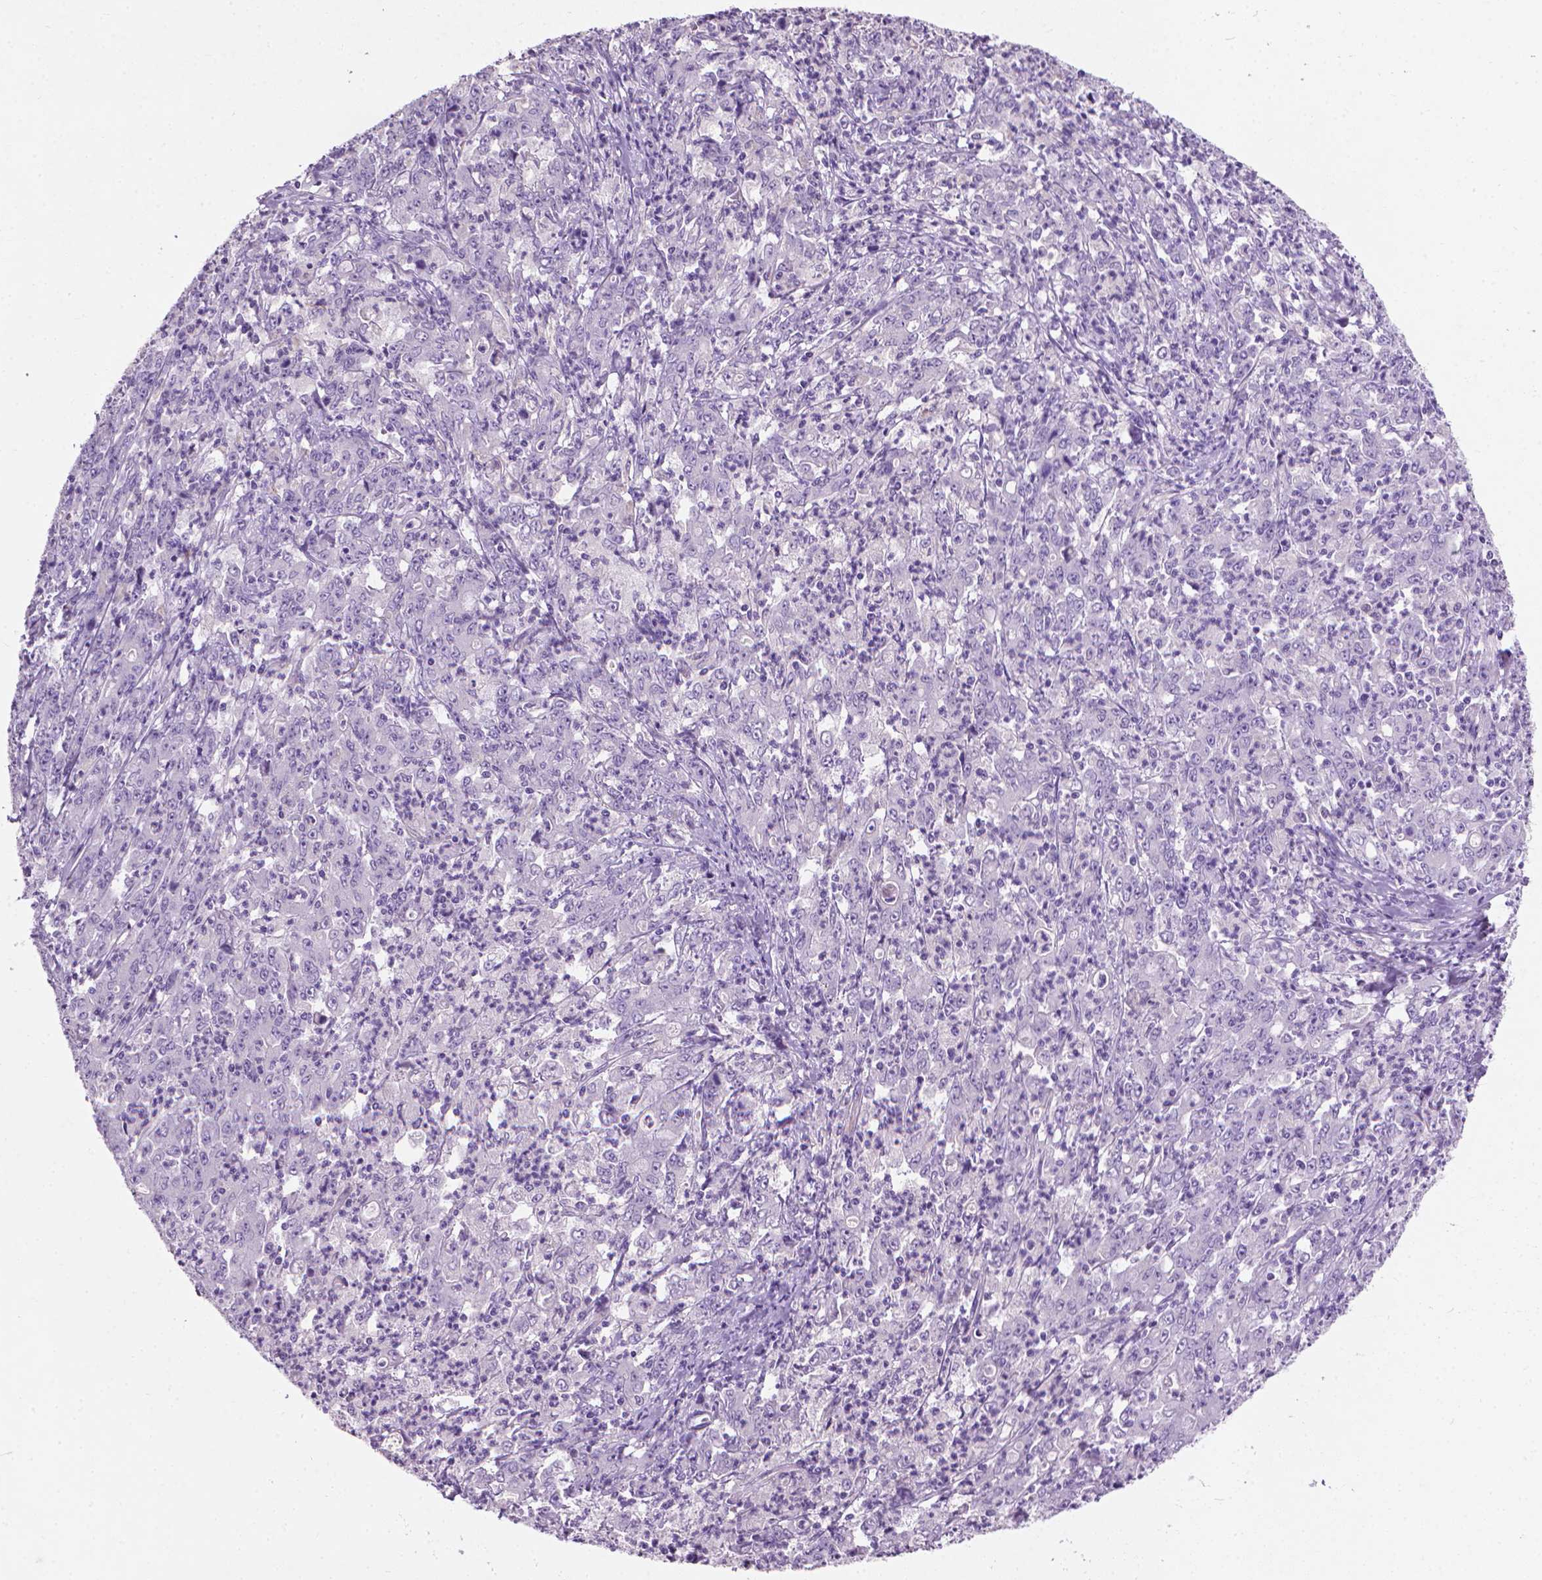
{"staining": {"intensity": "negative", "quantity": "none", "location": "none"}, "tissue": "stomach cancer", "cell_type": "Tumor cells", "image_type": "cancer", "snomed": [{"axis": "morphology", "description": "Adenocarcinoma, NOS"}, {"axis": "topography", "description": "Stomach, lower"}], "caption": "Immunohistochemistry micrograph of stomach cancer stained for a protein (brown), which exhibits no positivity in tumor cells.", "gene": "KRT73", "patient": {"sex": "female", "age": 71}}